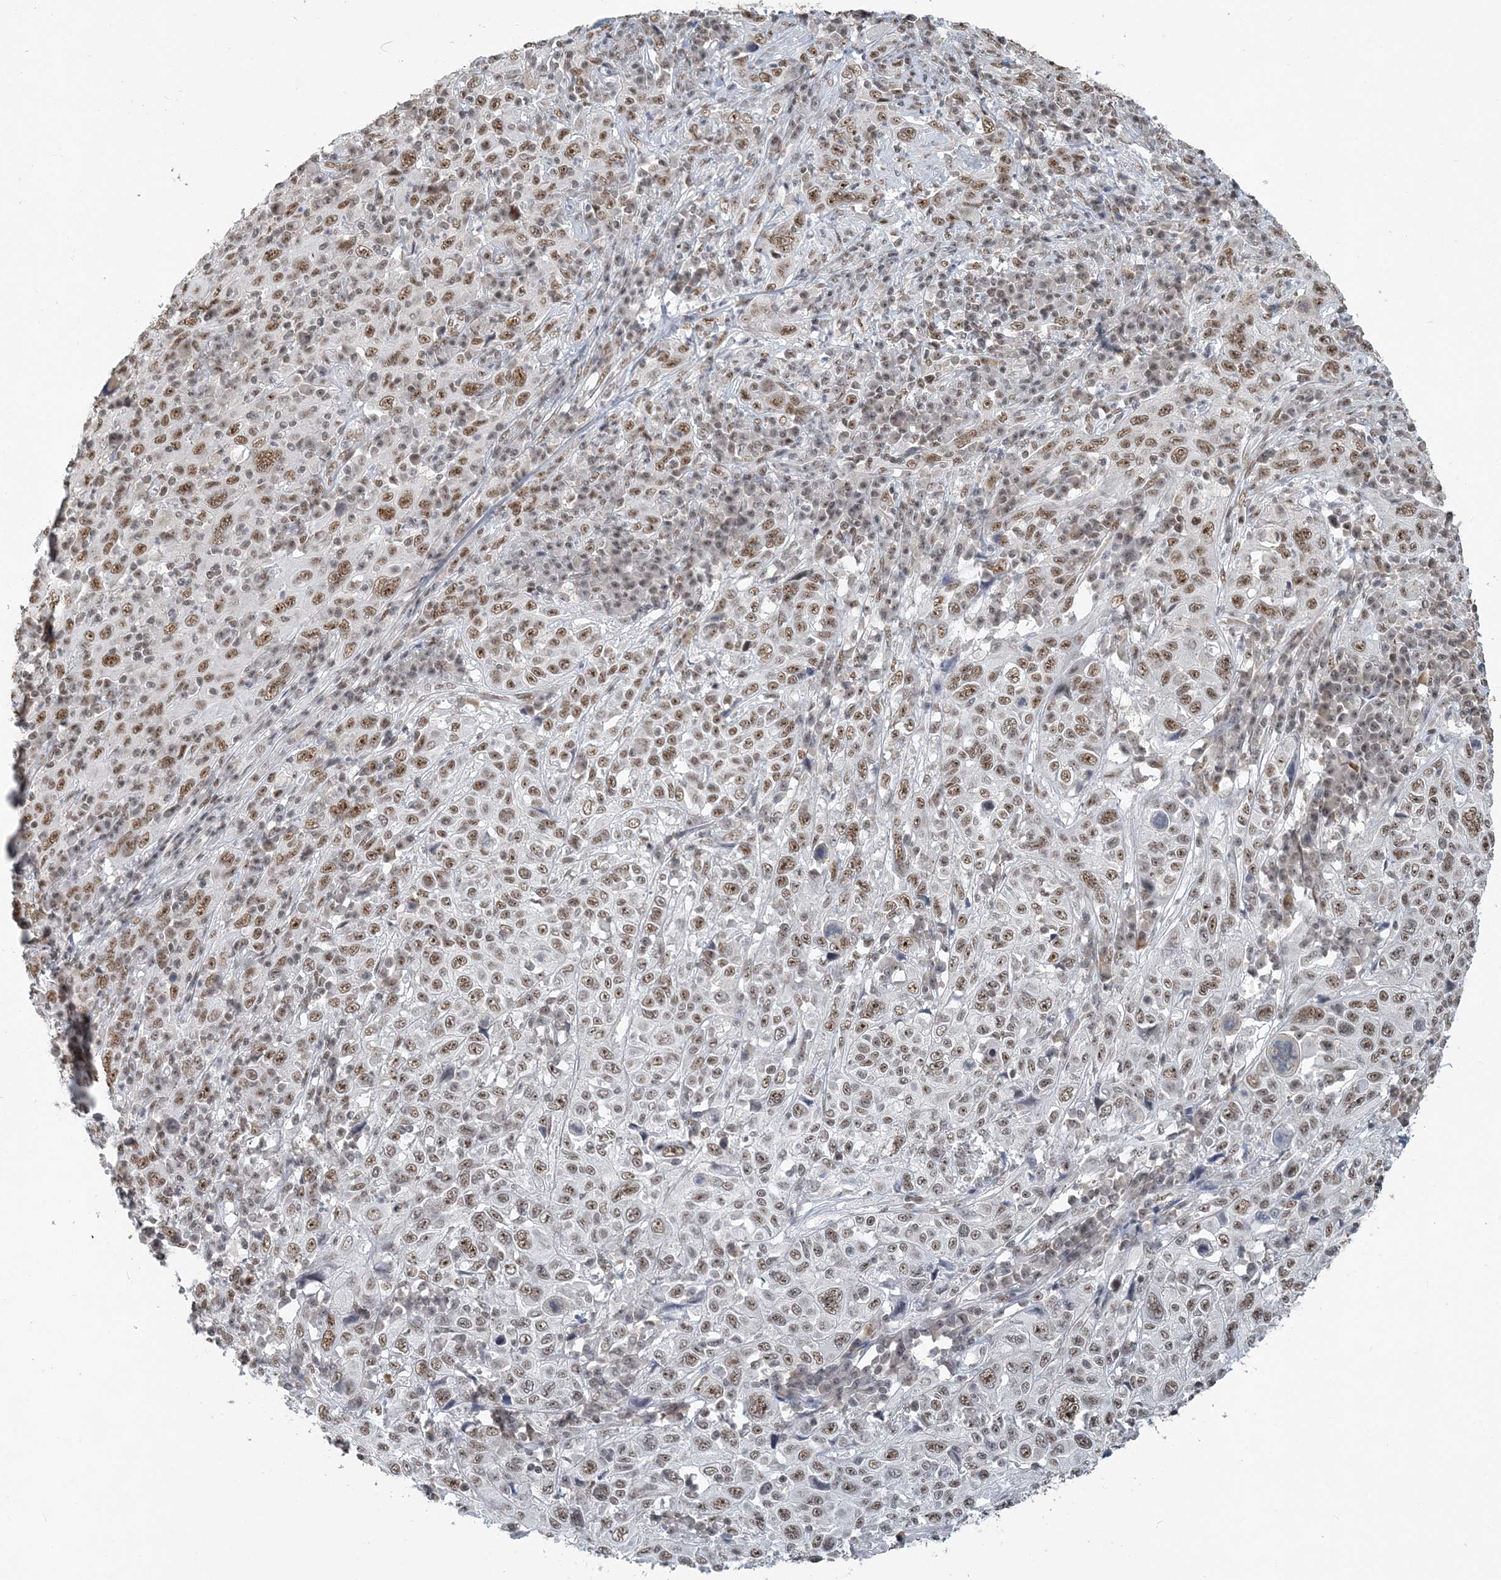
{"staining": {"intensity": "moderate", "quantity": ">75%", "location": "nuclear"}, "tissue": "cervical cancer", "cell_type": "Tumor cells", "image_type": "cancer", "snomed": [{"axis": "morphology", "description": "Squamous cell carcinoma, NOS"}, {"axis": "topography", "description": "Cervix"}], "caption": "High-magnification brightfield microscopy of cervical cancer (squamous cell carcinoma) stained with DAB (3,3'-diaminobenzidine) (brown) and counterstained with hematoxylin (blue). tumor cells exhibit moderate nuclear staining is appreciated in approximately>75% of cells.", "gene": "PLRG1", "patient": {"sex": "female", "age": 46}}